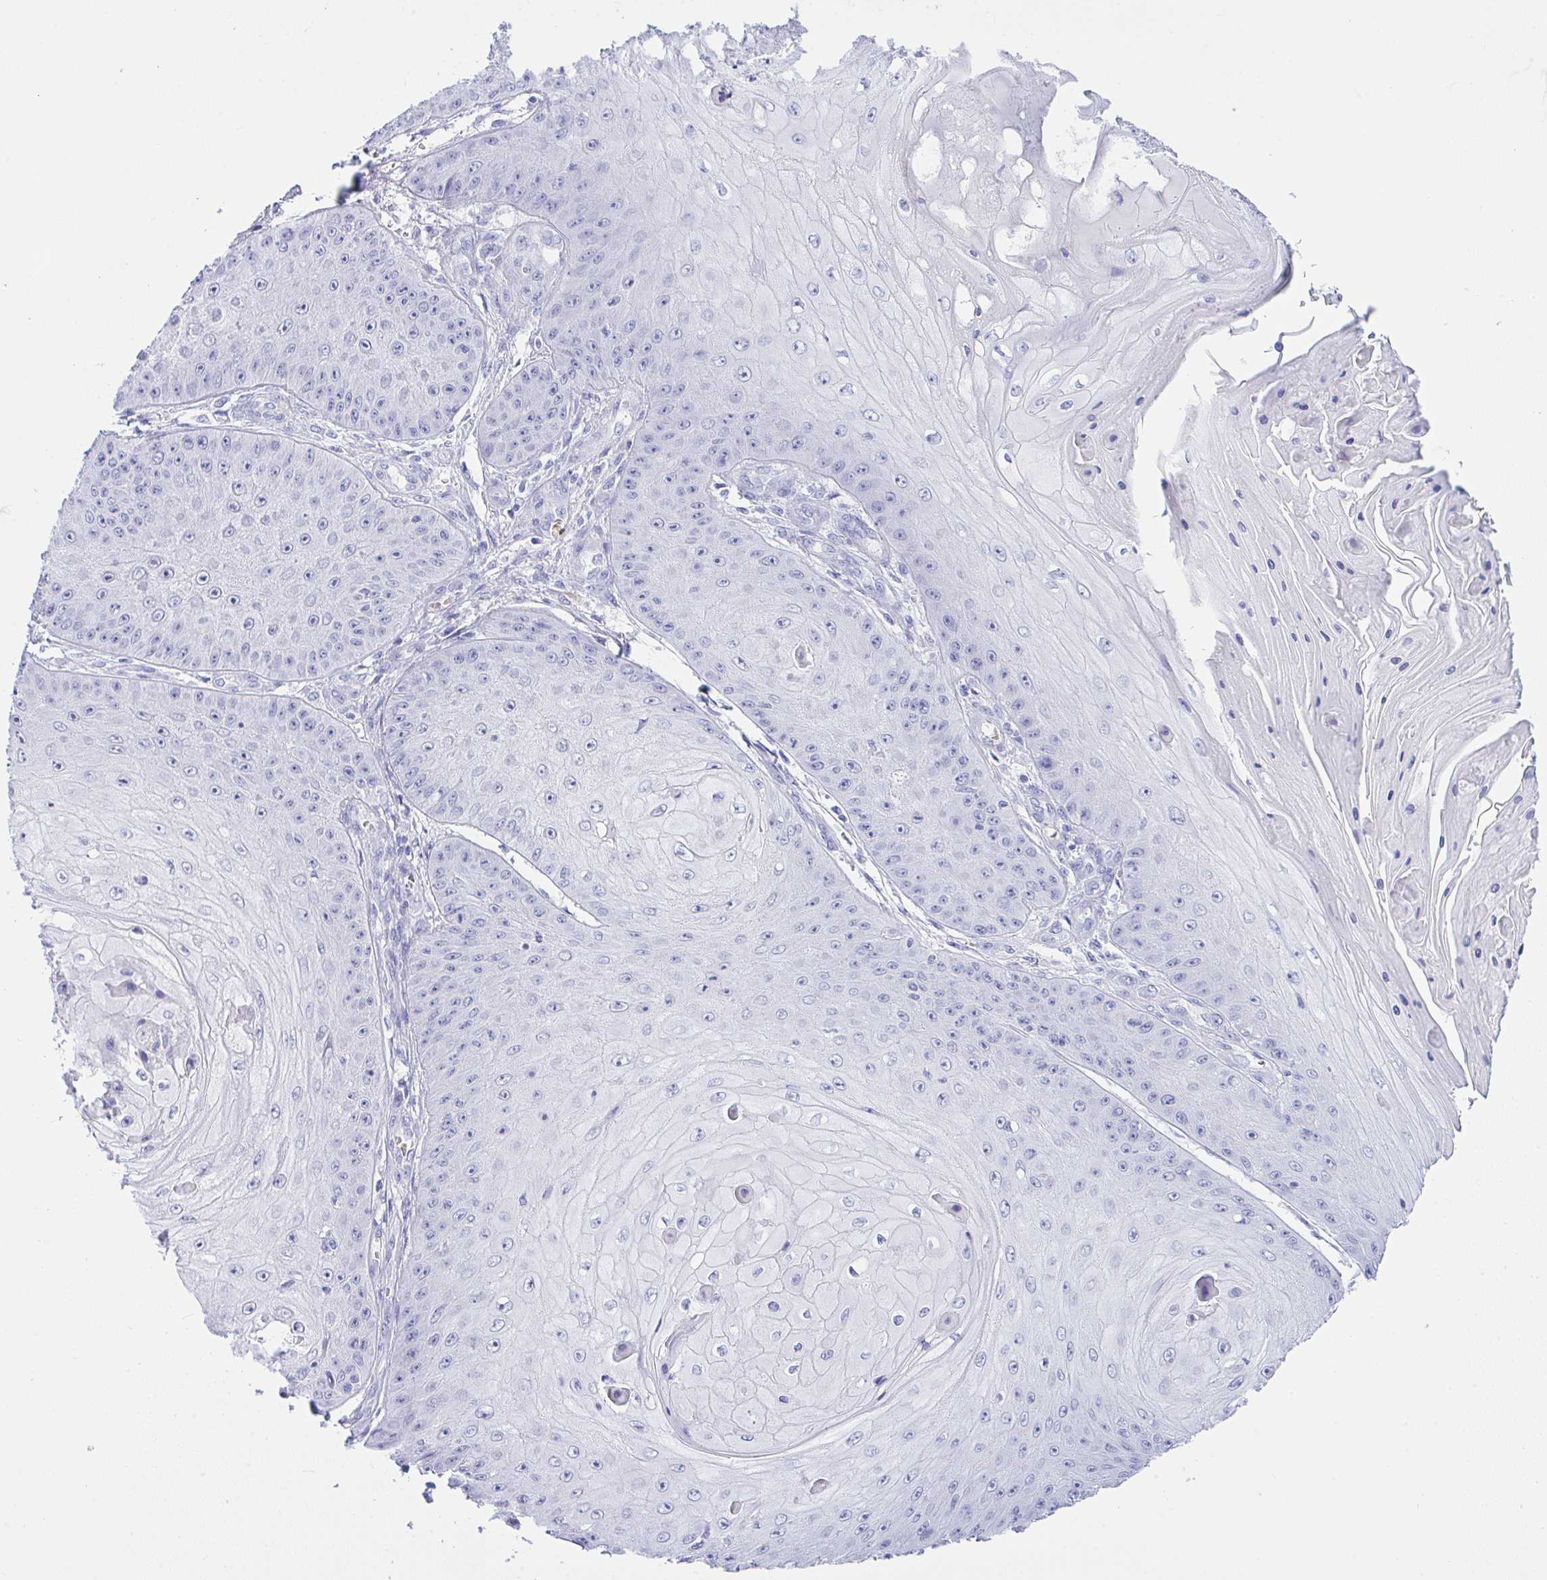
{"staining": {"intensity": "negative", "quantity": "none", "location": "none"}, "tissue": "skin cancer", "cell_type": "Tumor cells", "image_type": "cancer", "snomed": [{"axis": "morphology", "description": "Squamous cell carcinoma, NOS"}, {"axis": "topography", "description": "Skin"}], "caption": "A histopathology image of human skin cancer (squamous cell carcinoma) is negative for staining in tumor cells. Nuclei are stained in blue.", "gene": "SEL1L2", "patient": {"sex": "male", "age": 70}}